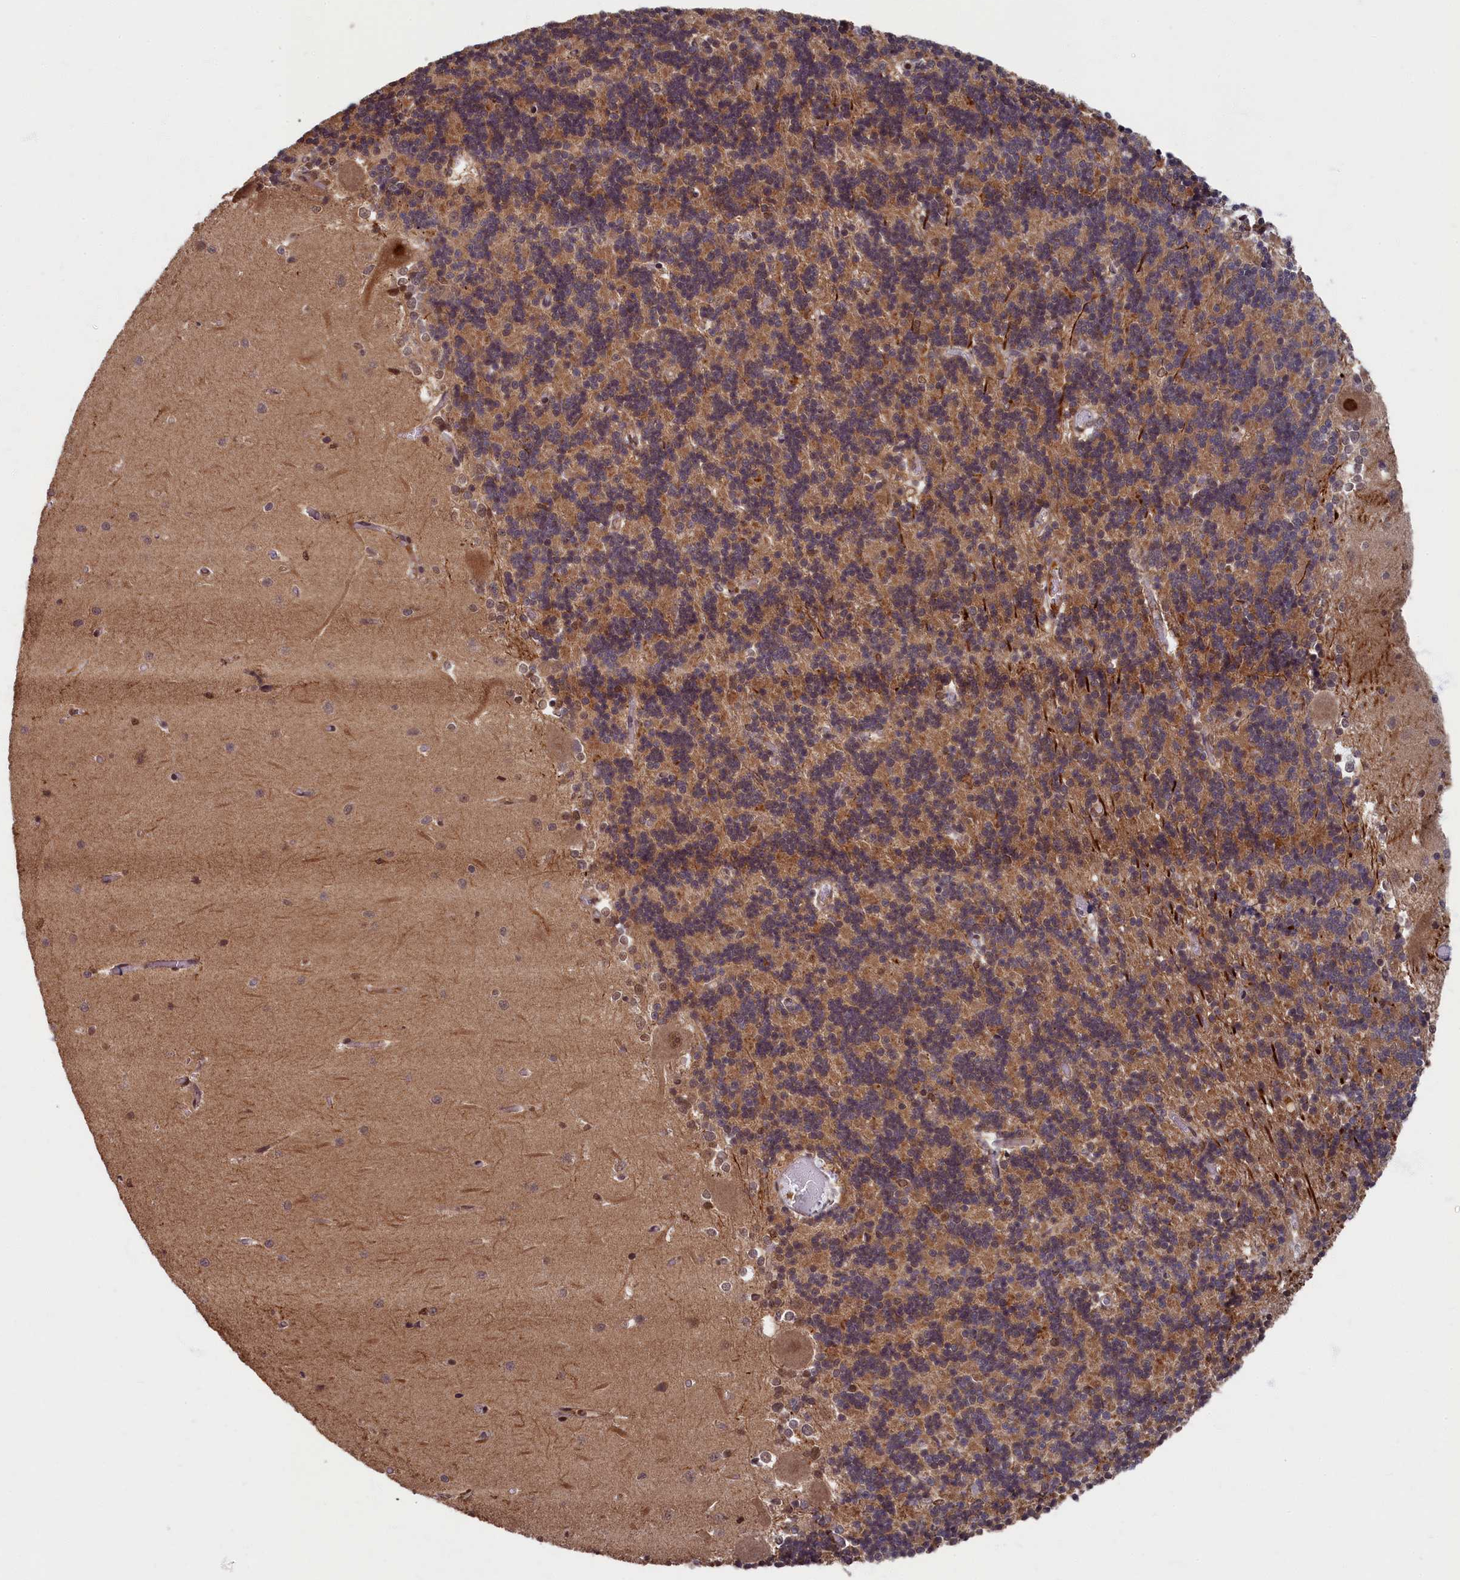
{"staining": {"intensity": "moderate", "quantity": "25%-75%", "location": "cytoplasmic/membranous"}, "tissue": "cerebellum", "cell_type": "Cells in granular layer", "image_type": "normal", "snomed": [{"axis": "morphology", "description": "Normal tissue, NOS"}, {"axis": "topography", "description": "Cerebellum"}], "caption": "DAB (3,3'-diaminobenzidine) immunohistochemical staining of unremarkable human cerebellum displays moderate cytoplasmic/membranous protein expression in approximately 25%-75% of cells in granular layer.", "gene": "BRCA1", "patient": {"sex": "male", "age": 37}}